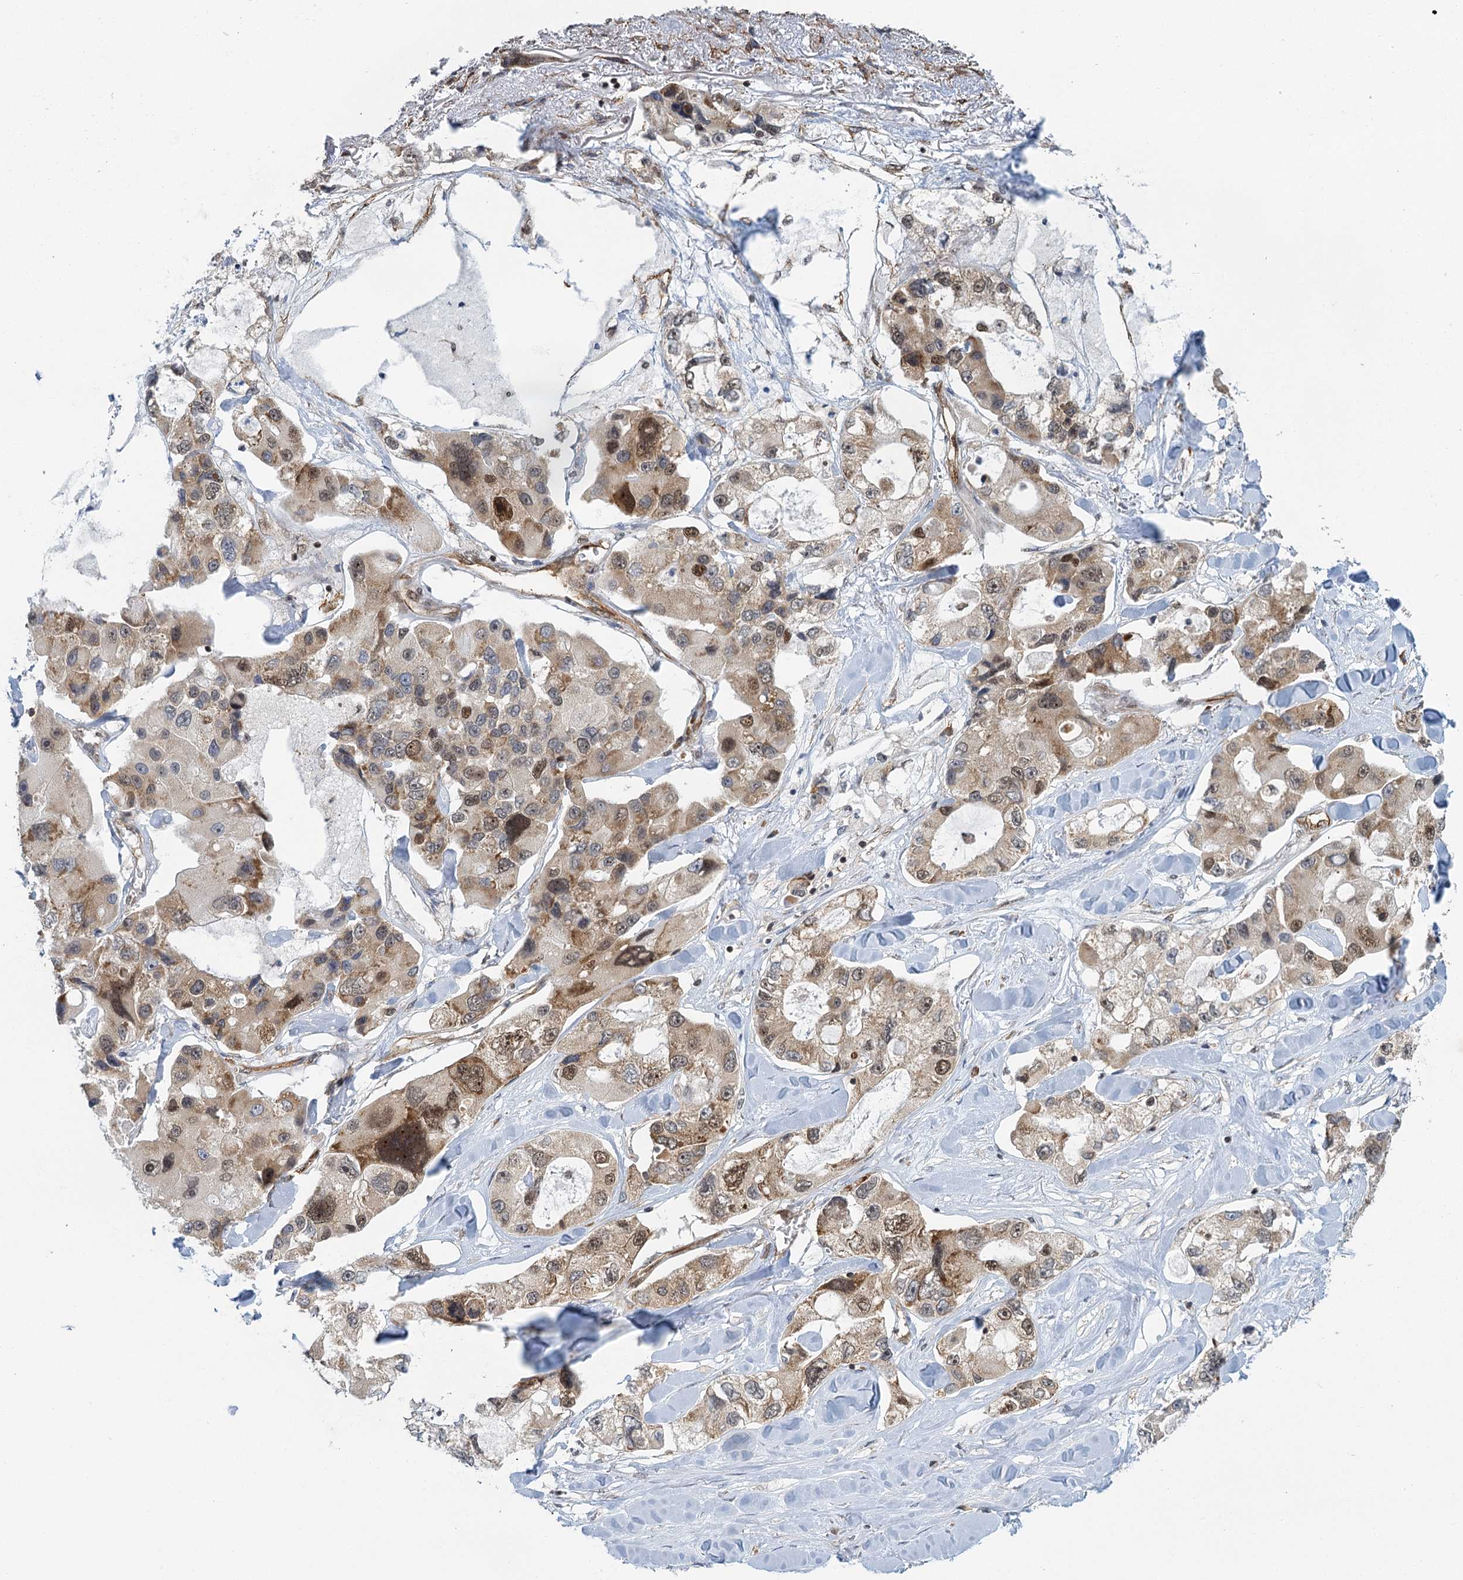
{"staining": {"intensity": "moderate", "quantity": "25%-75%", "location": "cytoplasmic/membranous,nuclear"}, "tissue": "lung cancer", "cell_type": "Tumor cells", "image_type": "cancer", "snomed": [{"axis": "morphology", "description": "Adenocarcinoma, NOS"}, {"axis": "topography", "description": "Lung"}], "caption": "Tumor cells show medium levels of moderate cytoplasmic/membranous and nuclear staining in about 25%-75% of cells in adenocarcinoma (lung).", "gene": "GPATCH11", "patient": {"sex": "female", "age": 54}}